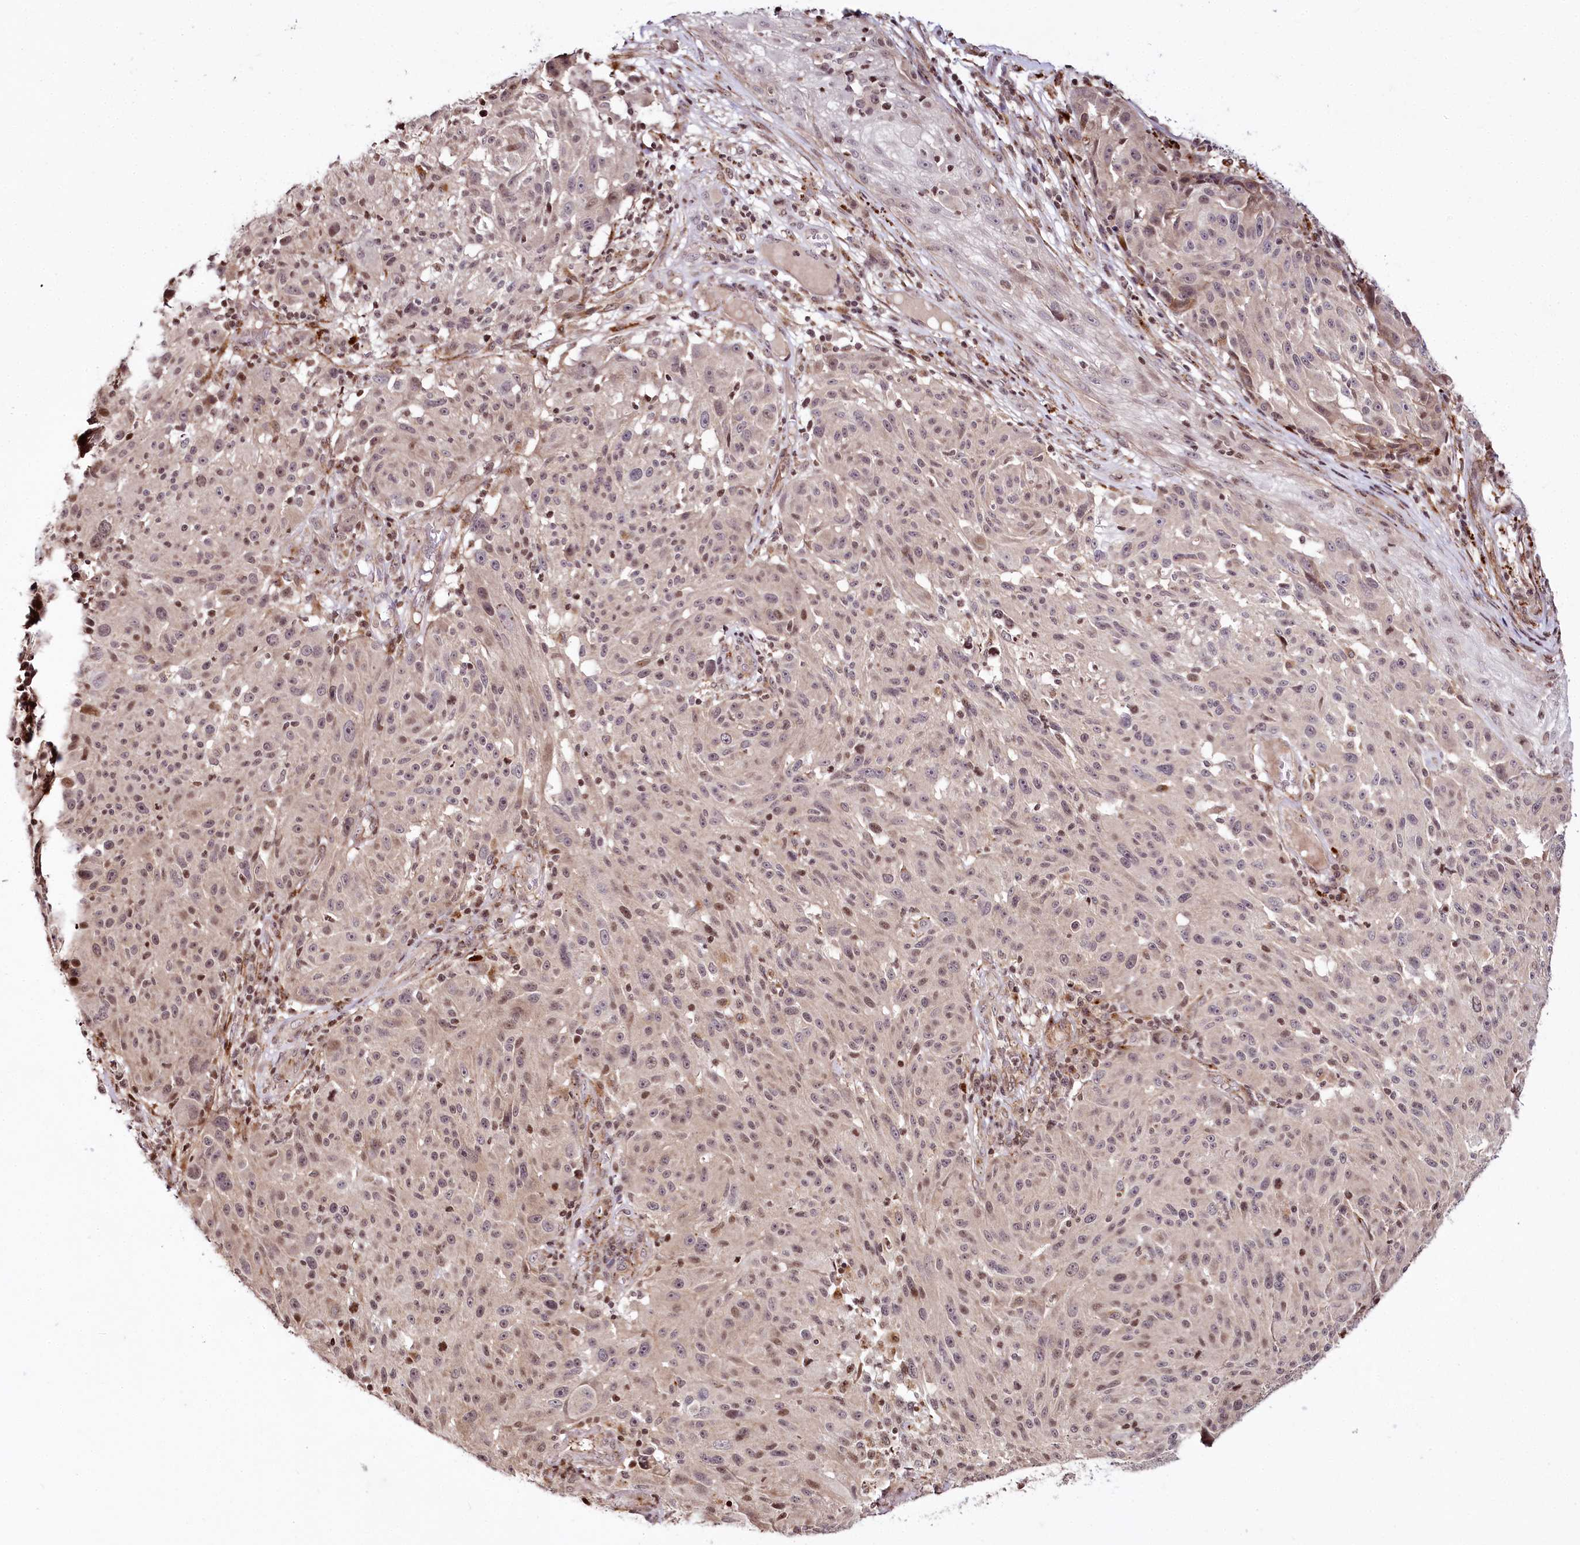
{"staining": {"intensity": "weak", "quantity": "25%-75%", "location": "nuclear"}, "tissue": "melanoma", "cell_type": "Tumor cells", "image_type": "cancer", "snomed": [{"axis": "morphology", "description": "Malignant melanoma, NOS"}, {"axis": "topography", "description": "Skin"}], "caption": "Brown immunohistochemical staining in melanoma reveals weak nuclear staining in approximately 25%-75% of tumor cells.", "gene": "HOXC8", "patient": {"sex": "male", "age": 53}}